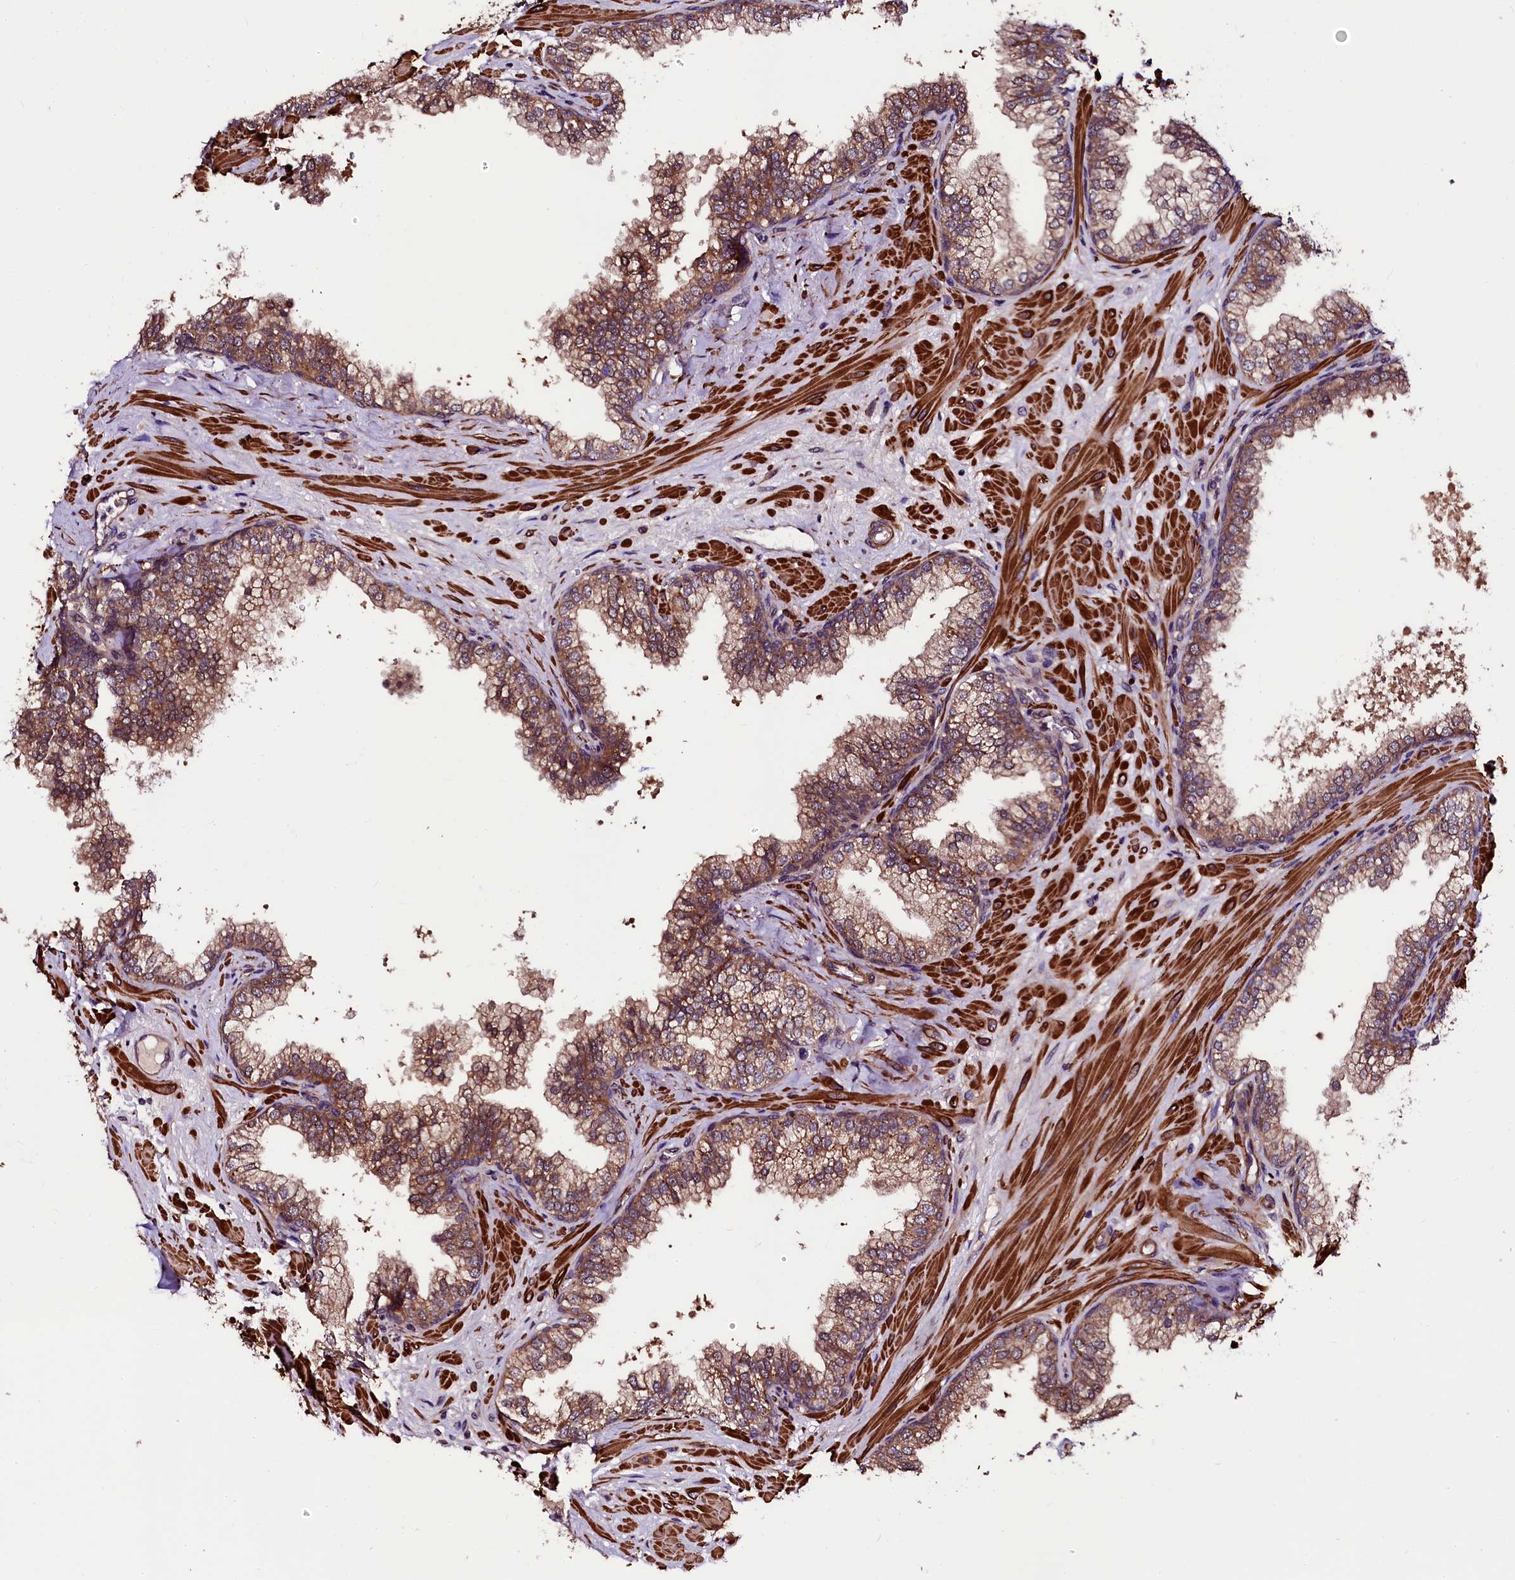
{"staining": {"intensity": "moderate", "quantity": "25%-75%", "location": "cytoplasmic/membranous"}, "tissue": "prostate", "cell_type": "Glandular cells", "image_type": "normal", "snomed": [{"axis": "morphology", "description": "Normal tissue, NOS"}, {"axis": "topography", "description": "Prostate"}], "caption": "The photomicrograph demonstrates a brown stain indicating the presence of a protein in the cytoplasmic/membranous of glandular cells in prostate. (brown staining indicates protein expression, while blue staining denotes nuclei).", "gene": "N4BP1", "patient": {"sex": "male", "age": 60}}